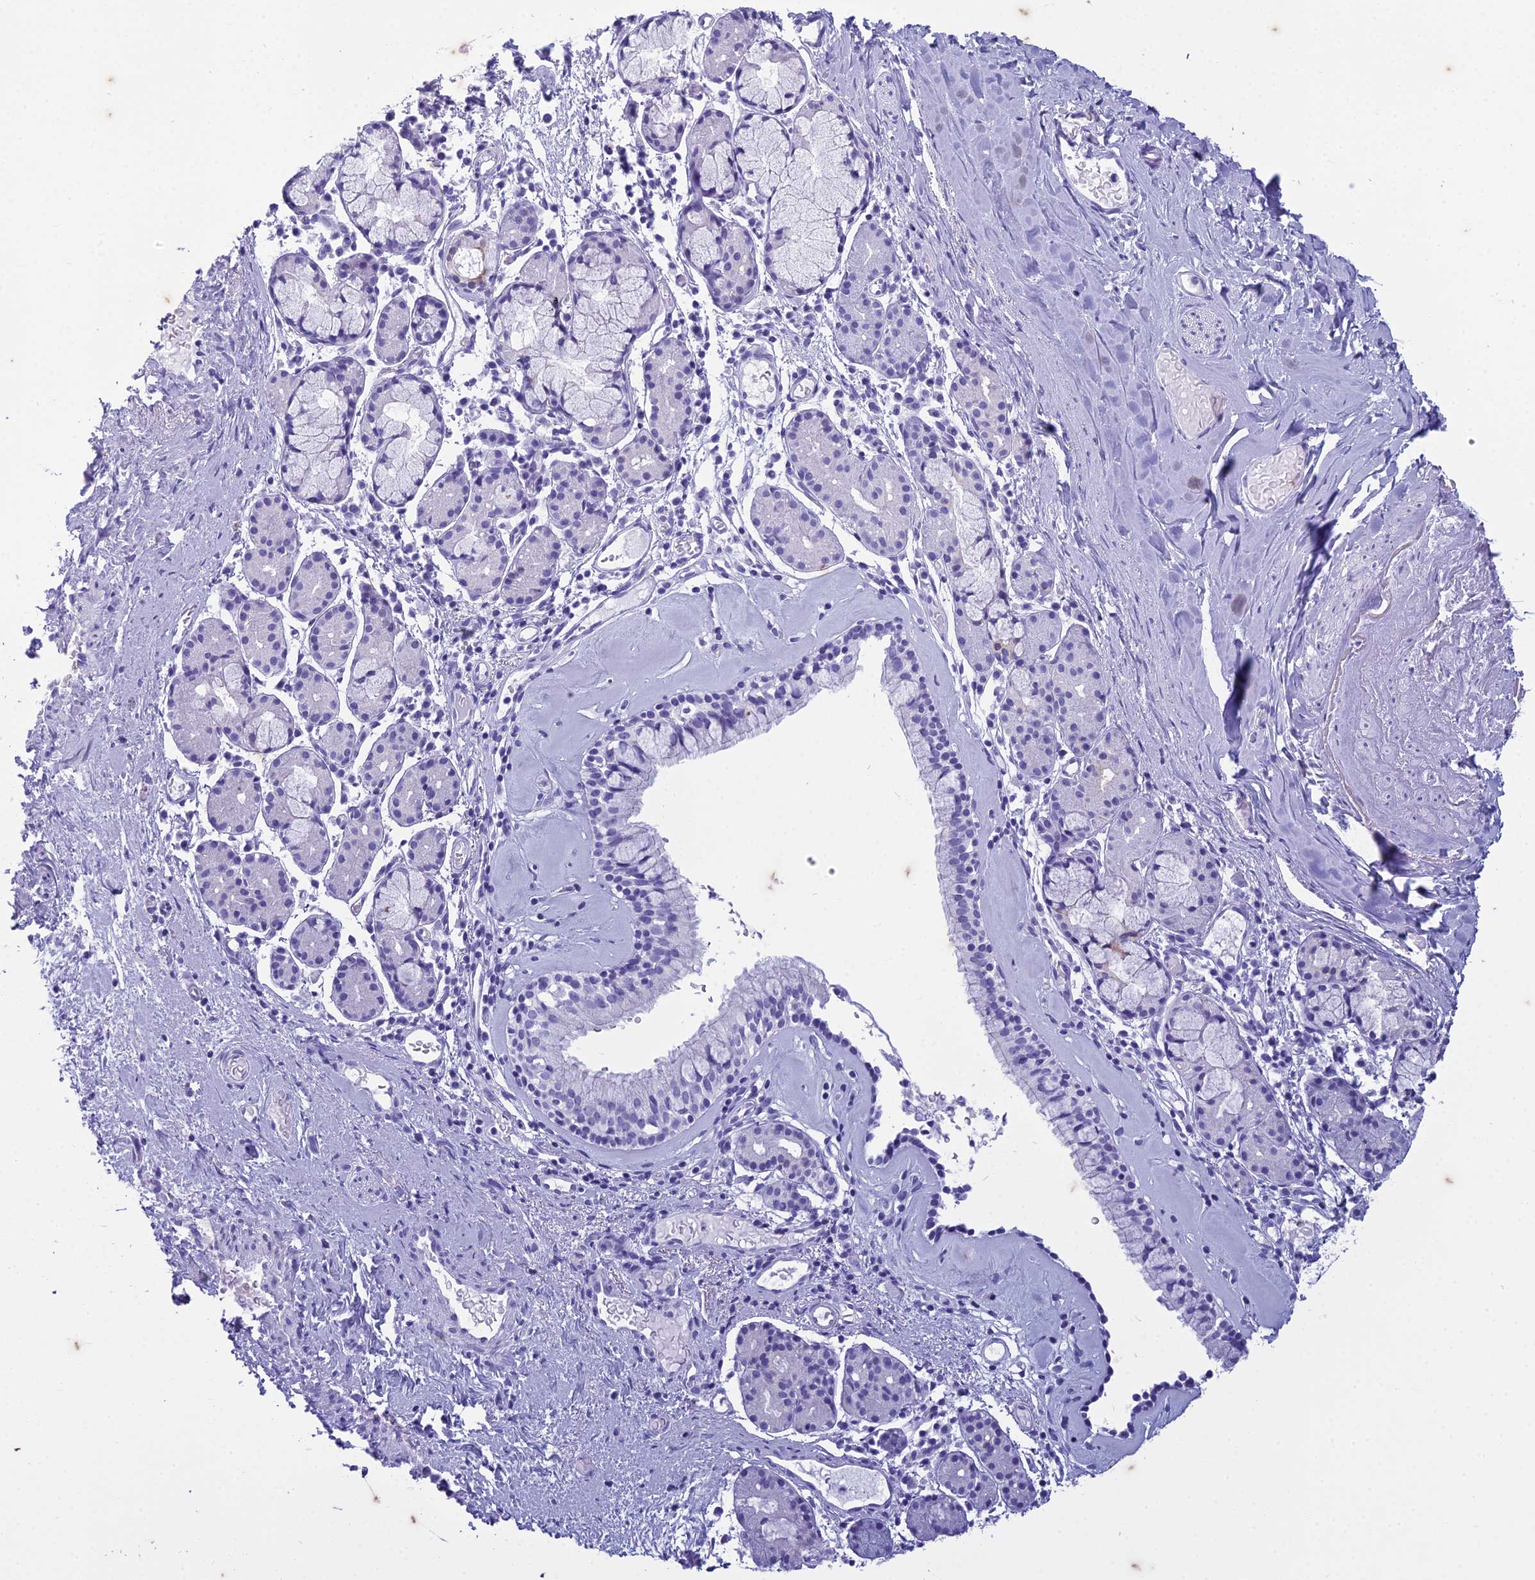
{"staining": {"intensity": "negative", "quantity": "none", "location": "none"}, "tissue": "nasopharynx", "cell_type": "Respiratory epithelial cells", "image_type": "normal", "snomed": [{"axis": "morphology", "description": "Normal tissue, NOS"}, {"axis": "topography", "description": "Nasopharynx"}], "caption": "Respiratory epithelial cells show no significant protein expression in benign nasopharynx. The staining was performed using DAB to visualize the protein expression in brown, while the nuclei were stained in blue with hematoxylin (Magnification: 20x).", "gene": "HMGB4", "patient": {"sex": "male", "age": 82}}